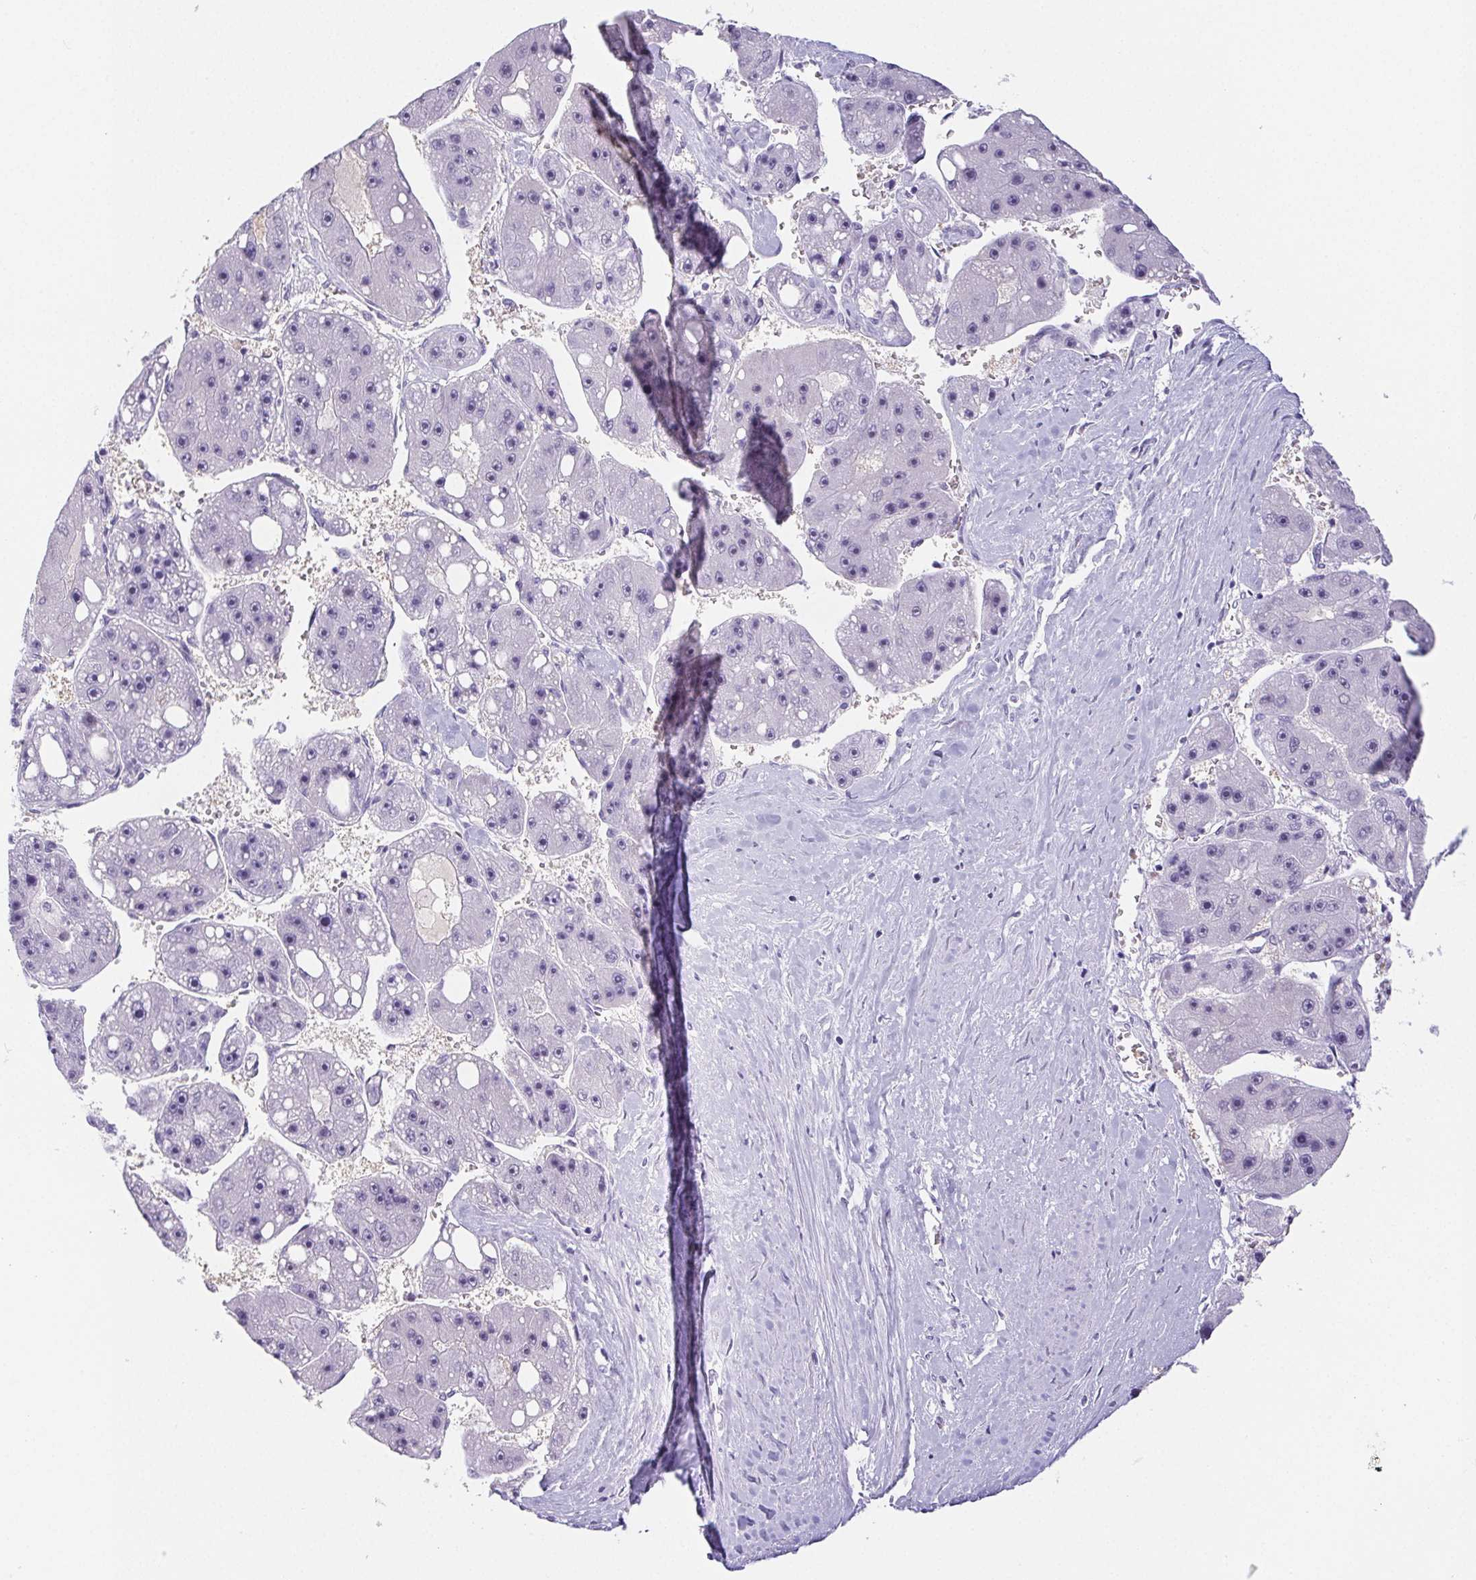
{"staining": {"intensity": "negative", "quantity": "none", "location": "none"}, "tissue": "liver cancer", "cell_type": "Tumor cells", "image_type": "cancer", "snomed": [{"axis": "morphology", "description": "Carcinoma, Hepatocellular, NOS"}, {"axis": "topography", "description": "Liver"}], "caption": "Tumor cells show no significant expression in liver cancer. (DAB (3,3'-diaminobenzidine) IHC with hematoxylin counter stain).", "gene": "ST8SIA3", "patient": {"sex": "female", "age": 61}}